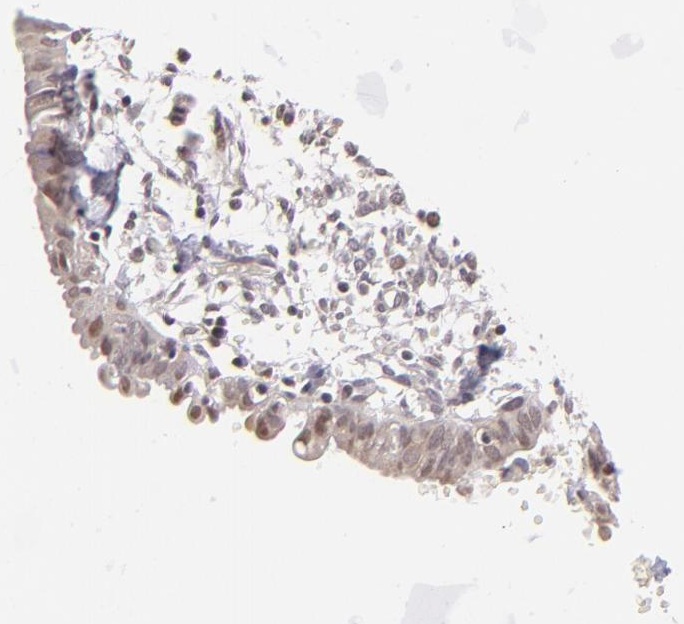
{"staining": {"intensity": "negative", "quantity": "none", "location": "none"}, "tissue": "endometrium", "cell_type": "Cells in endometrial stroma", "image_type": "normal", "snomed": [{"axis": "morphology", "description": "Normal tissue, NOS"}, {"axis": "topography", "description": "Endometrium"}], "caption": "This is an IHC image of unremarkable endometrium. There is no expression in cells in endometrial stroma.", "gene": "RARB", "patient": {"sex": "female", "age": 61}}